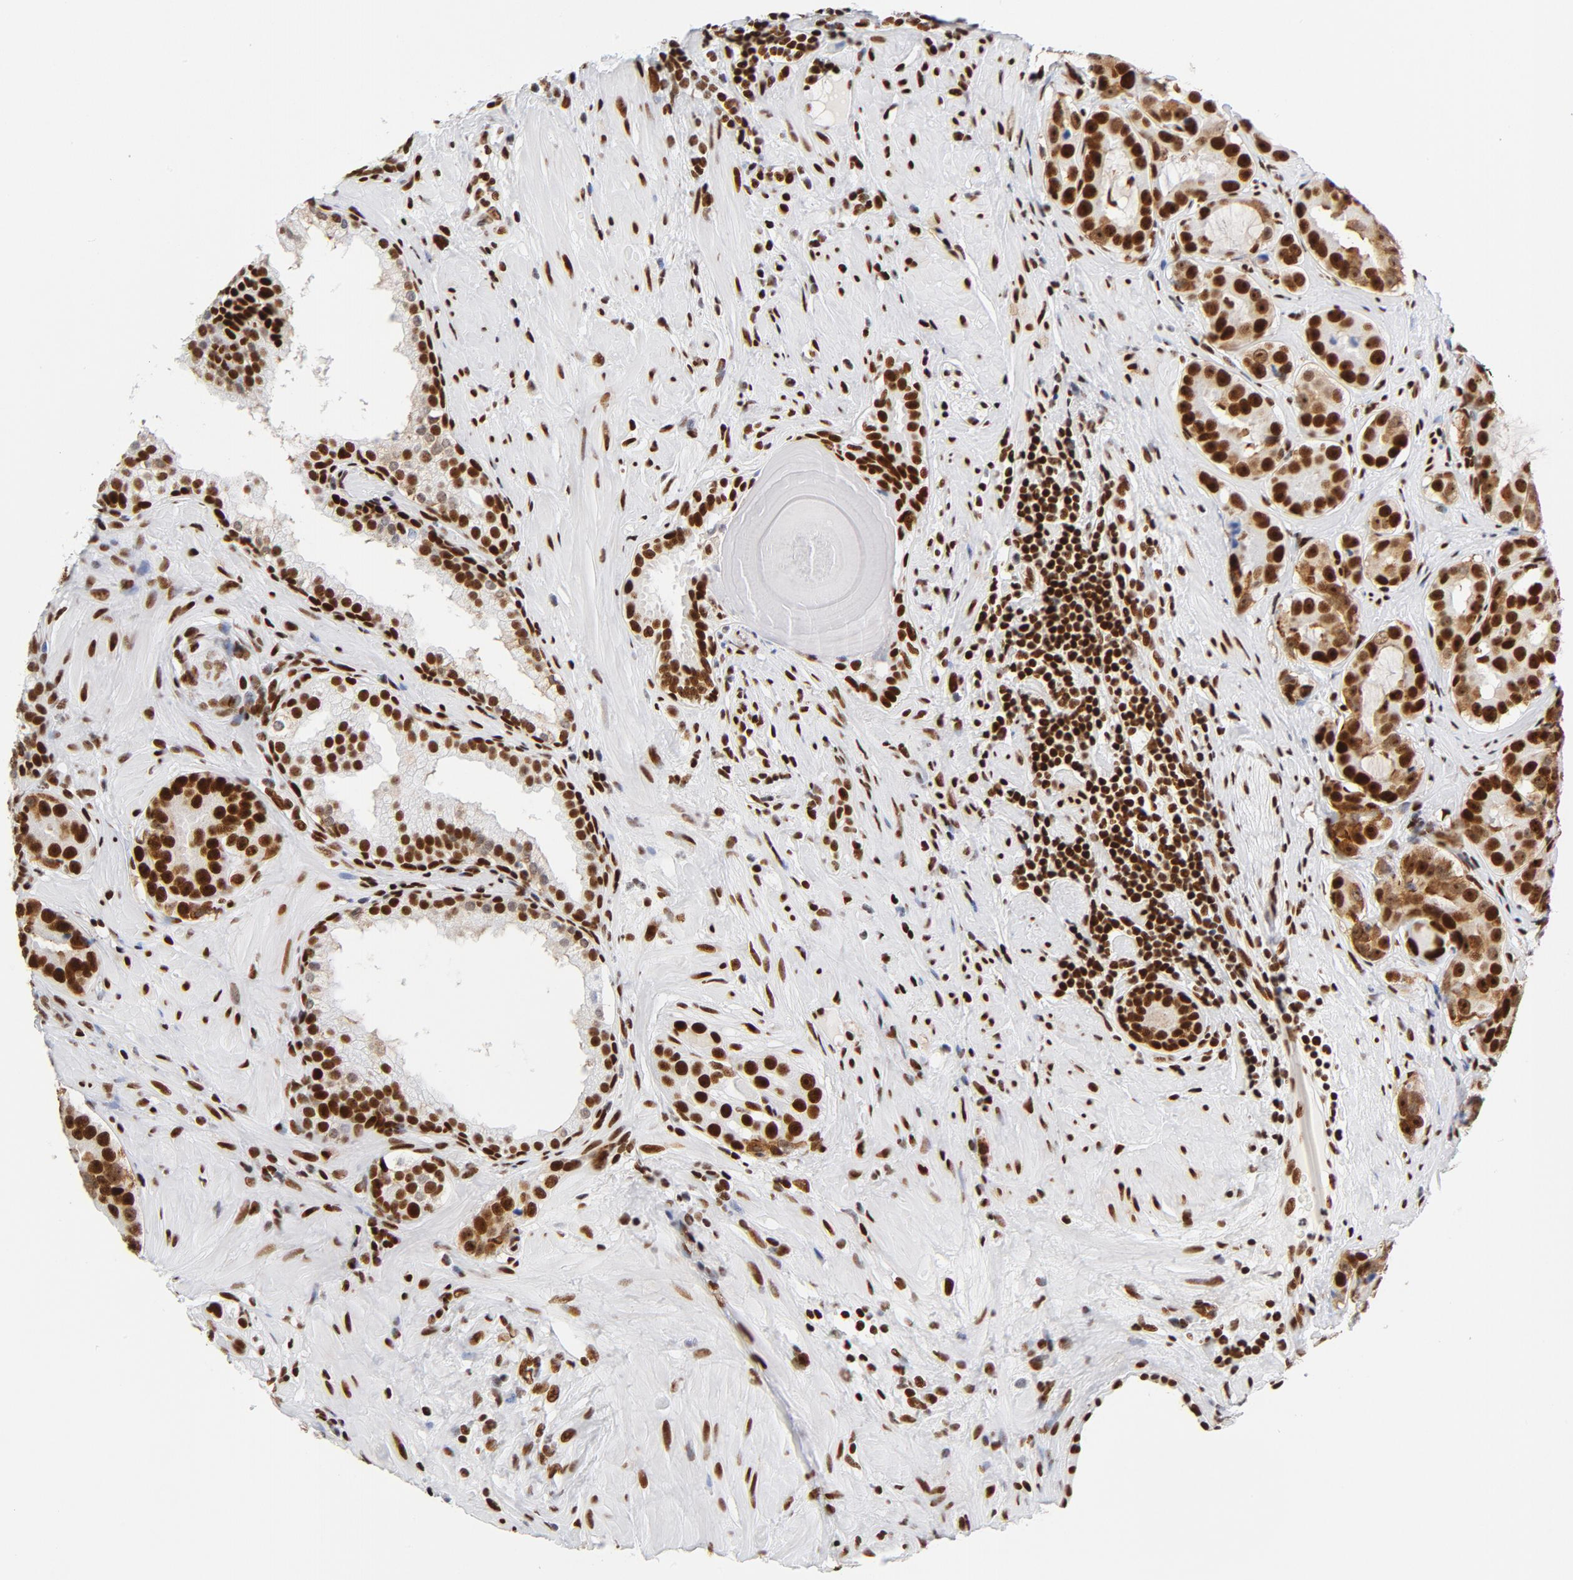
{"staining": {"intensity": "strong", "quantity": ">75%", "location": "nuclear"}, "tissue": "prostate cancer", "cell_type": "Tumor cells", "image_type": "cancer", "snomed": [{"axis": "morphology", "description": "Adenocarcinoma, Low grade"}, {"axis": "topography", "description": "Prostate"}], "caption": "An image showing strong nuclear positivity in approximately >75% of tumor cells in prostate cancer (low-grade adenocarcinoma), as visualized by brown immunohistochemical staining.", "gene": "XRCC5", "patient": {"sex": "male", "age": 59}}